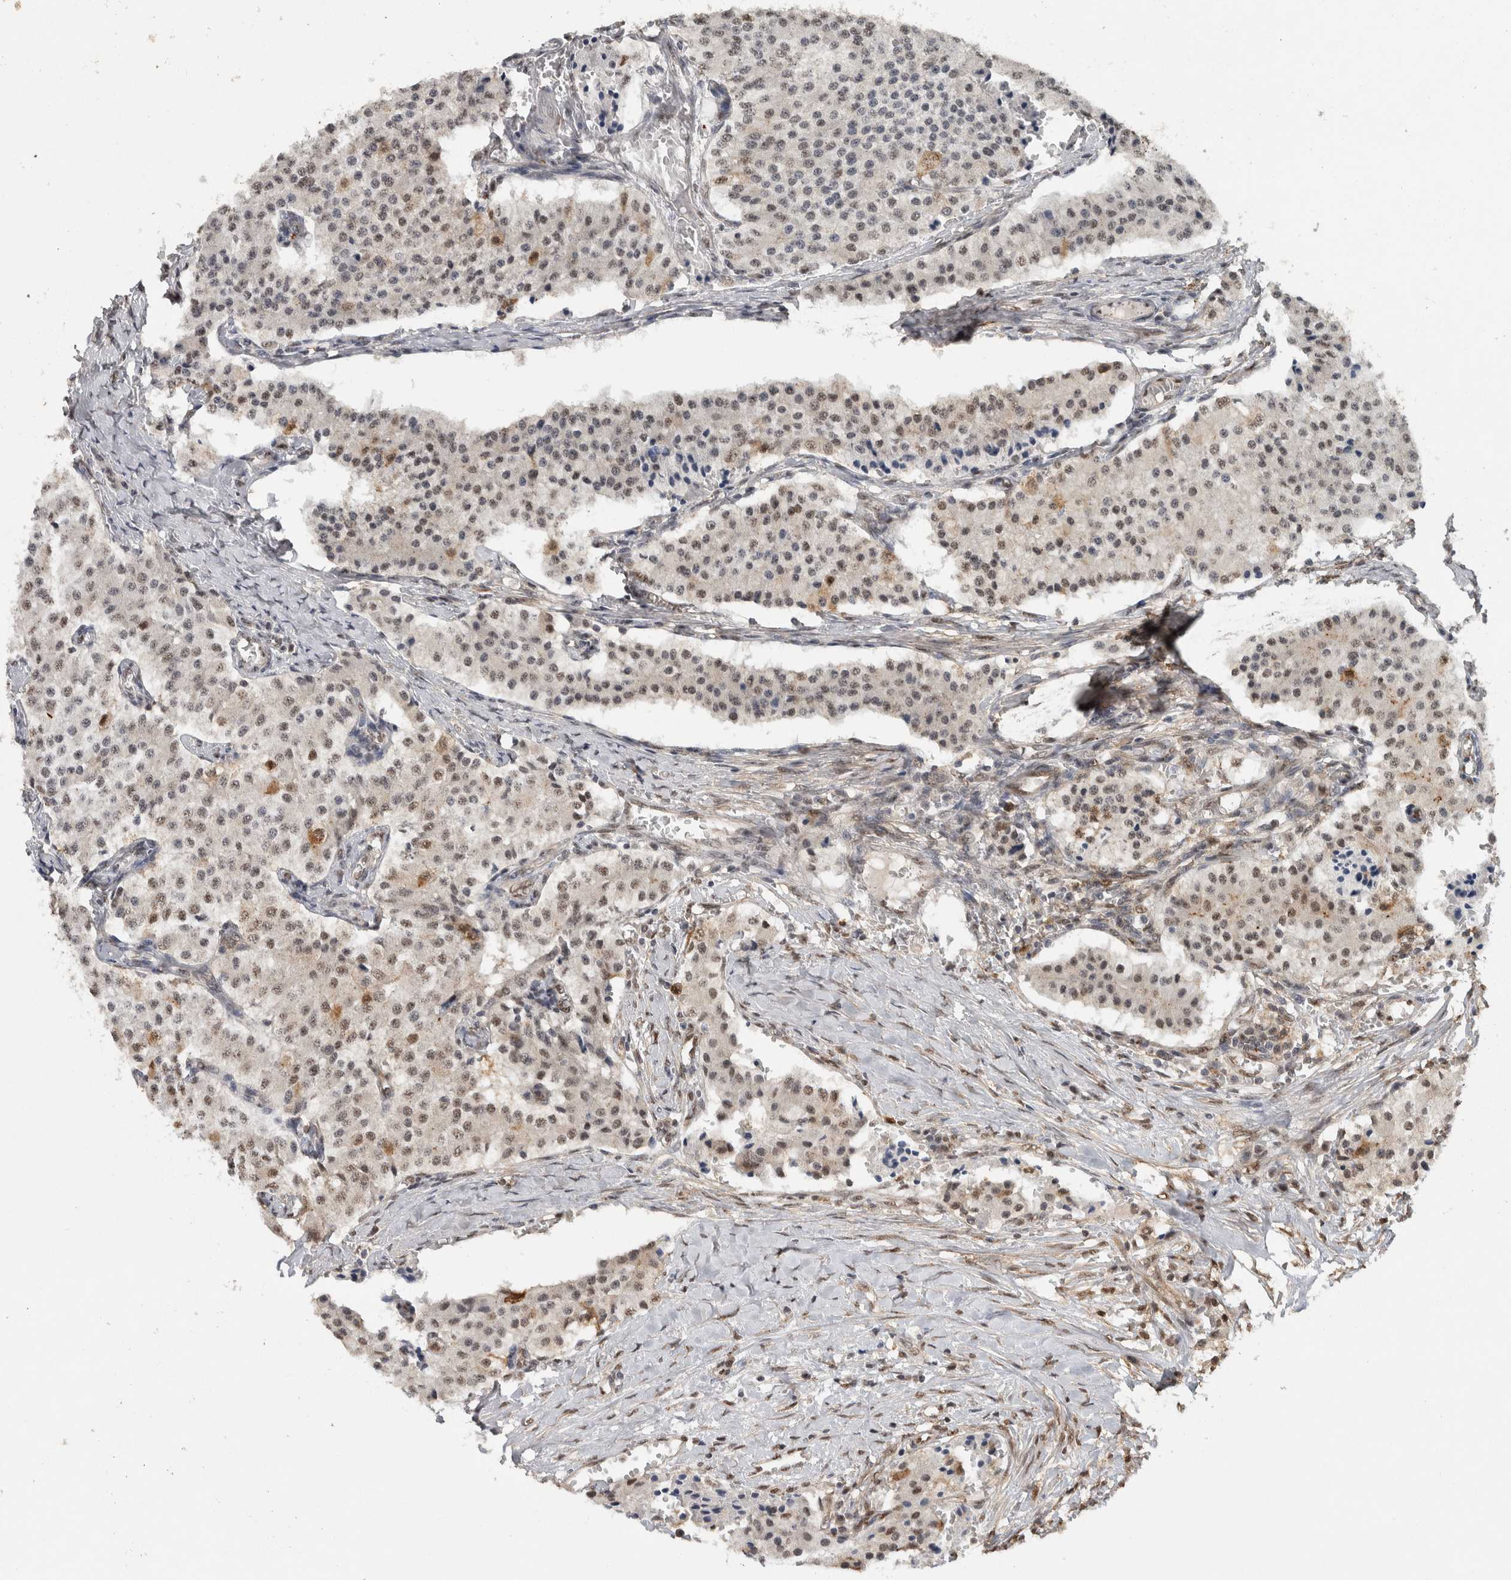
{"staining": {"intensity": "weak", "quantity": "25%-75%", "location": "nuclear"}, "tissue": "carcinoid", "cell_type": "Tumor cells", "image_type": "cancer", "snomed": [{"axis": "morphology", "description": "Carcinoid, malignant, NOS"}, {"axis": "topography", "description": "Colon"}], "caption": "DAB immunohistochemical staining of human carcinoid (malignant) displays weak nuclear protein staining in approximately 25%-75% of tumor cells.", "gene": "RPS6KA2", "patient": {"sex": "female", "age": 52}}